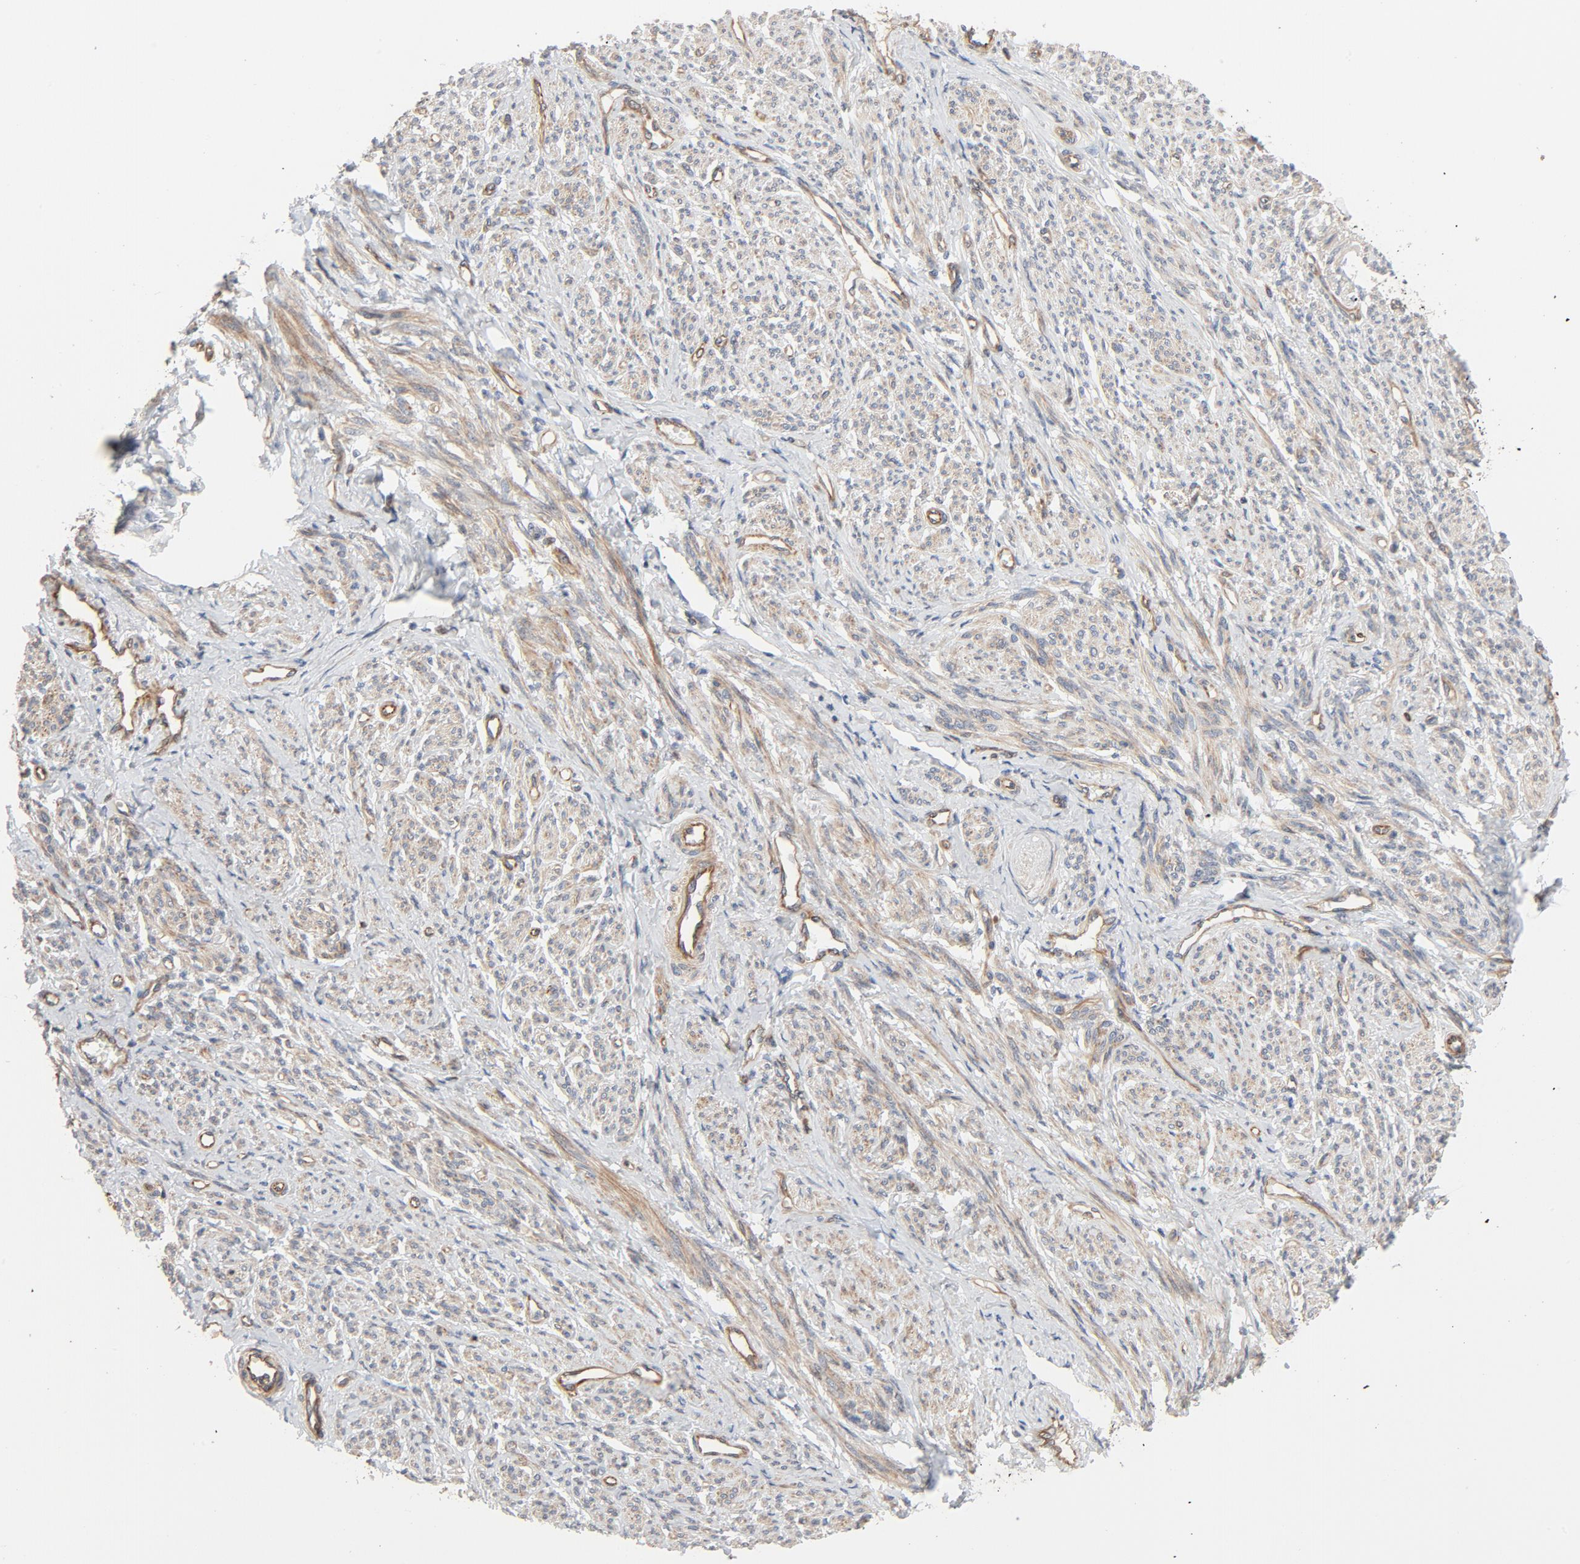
{"staining": {"intensity": "moderate", "quantity": ">75%", "location": "cytoplasmic/membranous"}, "tissue": "smooth muscle", "cell_type": "Smooth muscle cells", "image_type": "normal", "snomed": [{"axis": "morphology", "description": "Normal tissue, NOS"}, {"axis": "topography", "description": "Smooth muscle"}], "caption": "A photomicrograph of smooth muscle stained for a protein displays moderate cytoplasmic/membranous brown staining in smooth muscle cells. The protein of interest is stained brown, and the nuclei are stained in blue (DAB IHC with brightfield microscopy, high magnification).", "gene": "TRIOBP", "patient": {"sex": "female", "age": 65}}